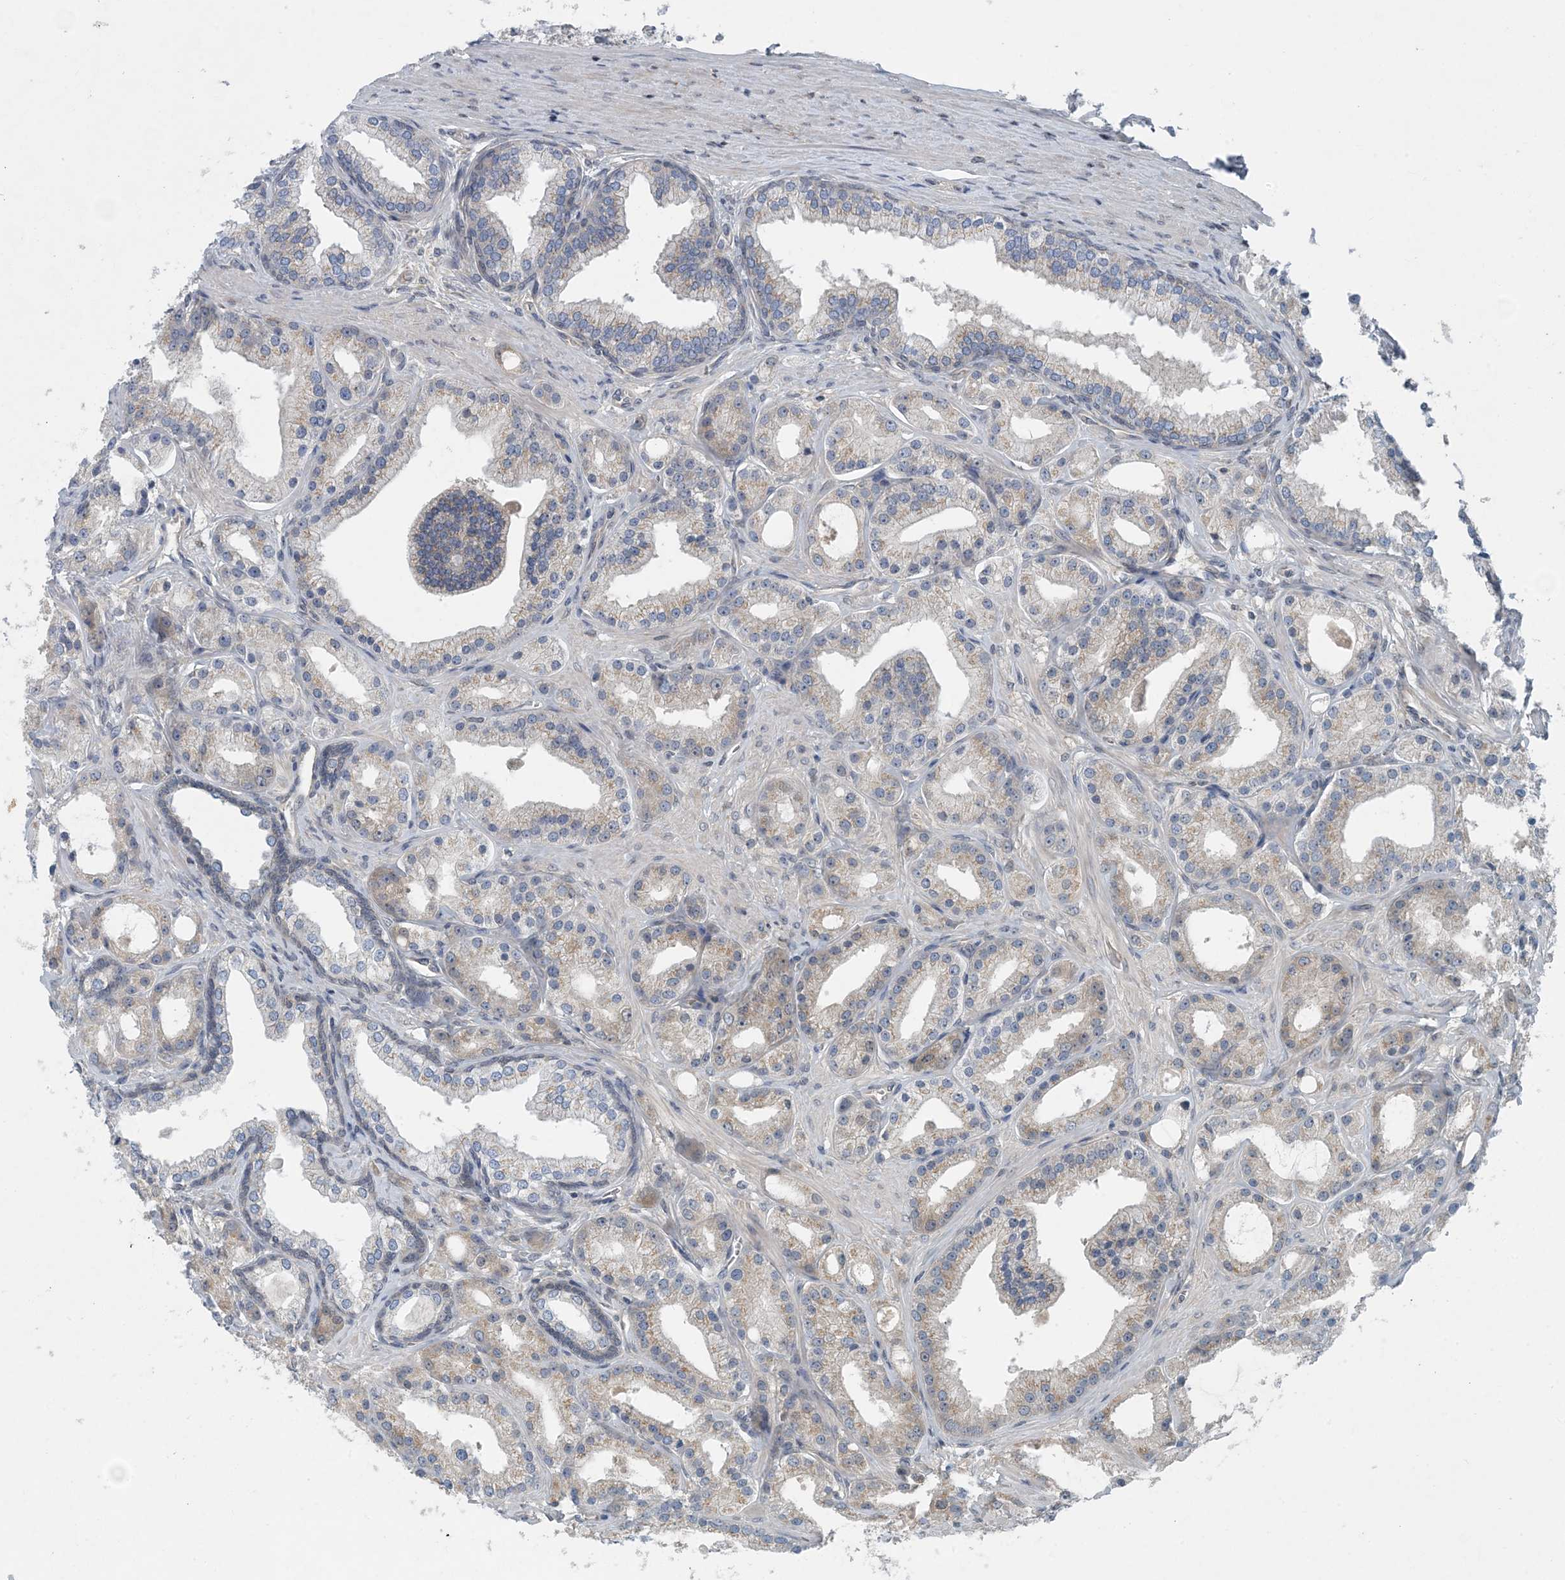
{"staining": {"intensity": "weak", "quantity": "25%-75%", "location": "cytoplasmic/membranous"}, "tissue": "prostate cancer", "cell_type": "Tumor cells", "image_type": "cancer", "snomed": [{"axis": "morphology", "description": "Adenocarcinoma, Low grade"}, {"axis": "topography", "description": "Prostate"}], "caption": "Approximately 25%-75% of tumor cells in prostate adenocarcinoma (low-grade) exhibit weak cytoplasmic/membranous protein expression as visualized by brown immunohistochemical staining.", "gene": "HIKESHI", "patient": {"sex": "male", "age": 67}}